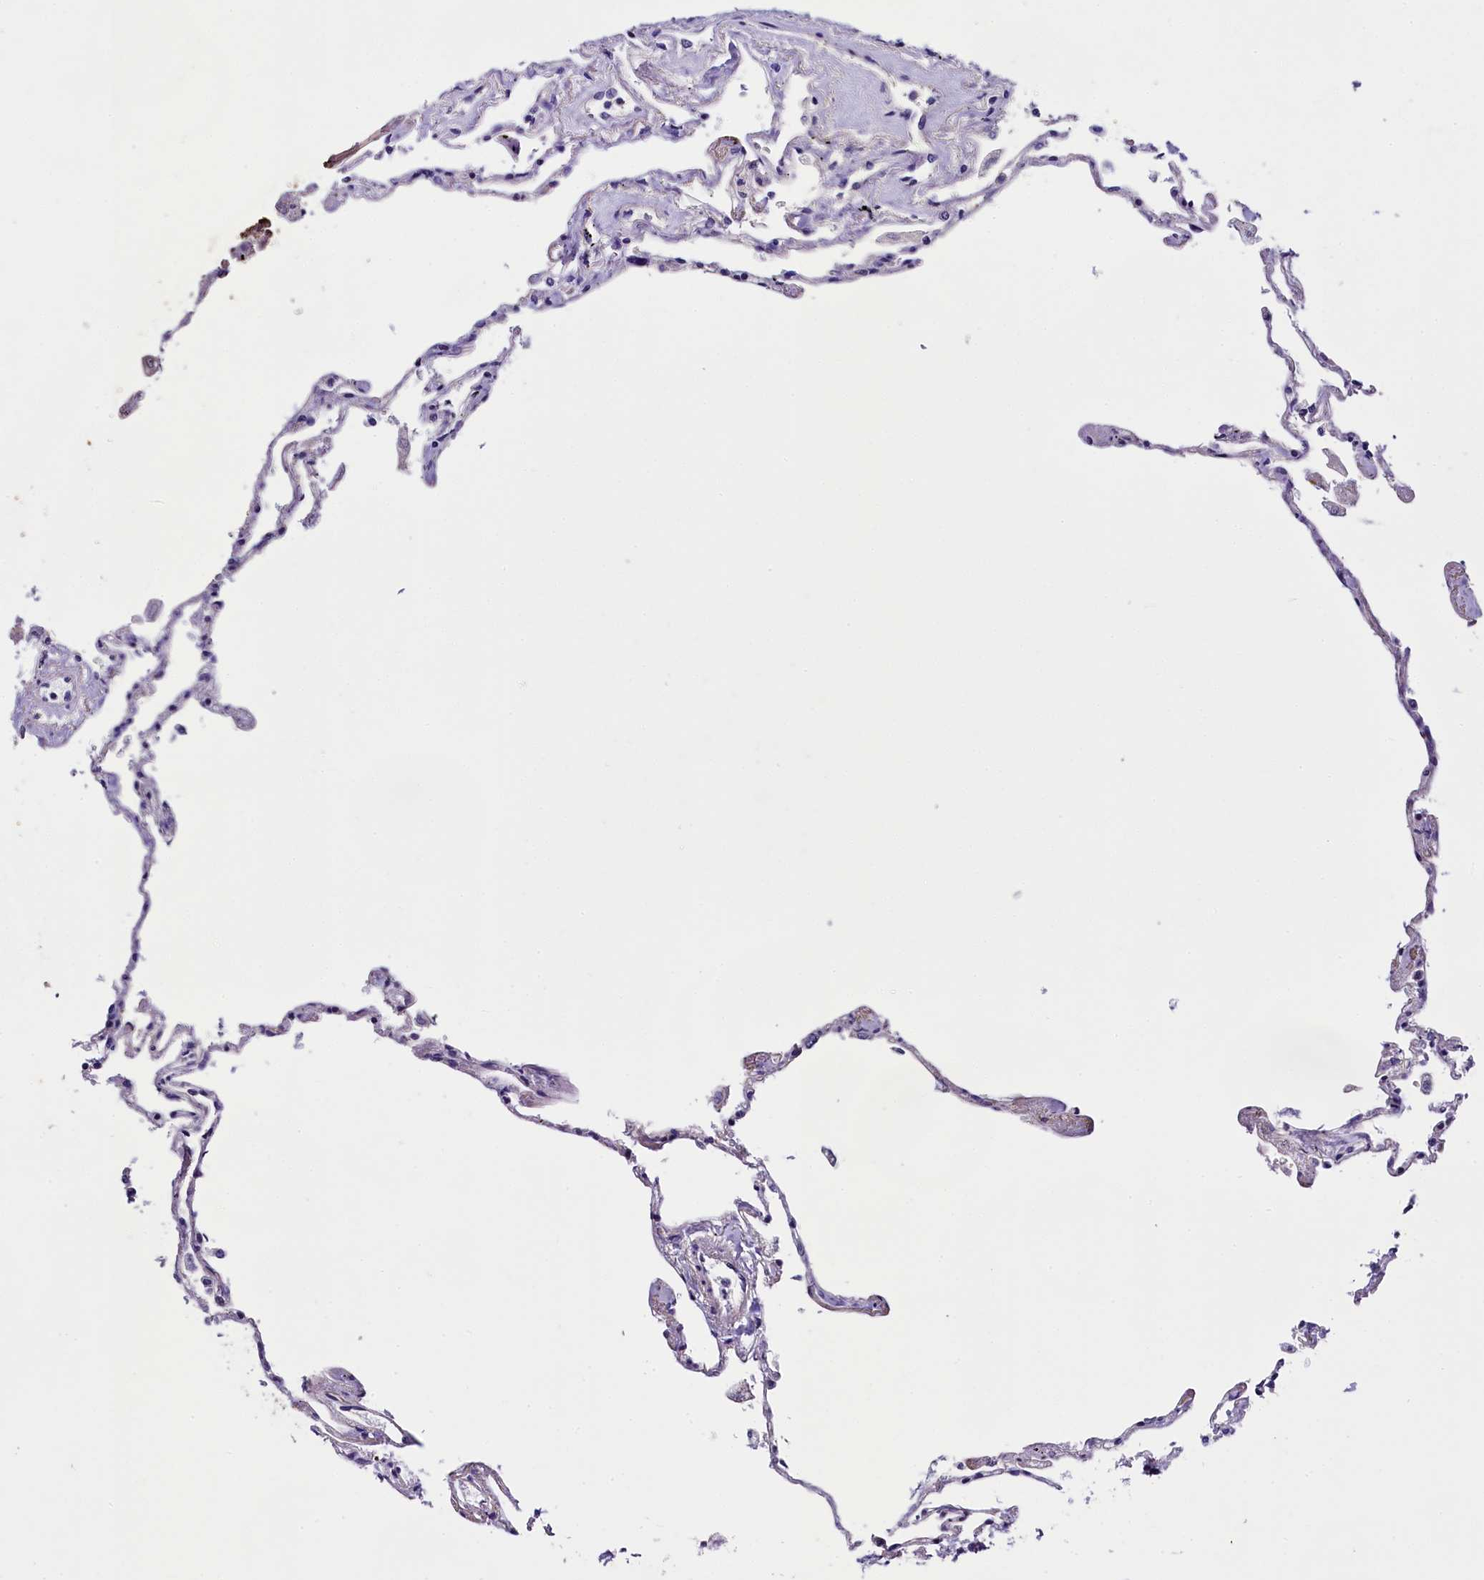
{"staining": {"intensity": "weak", "quantity": "<25%", "location": "nuclear"}, "tissue": "lung", "cell_type": "Alveolar cells", "image_type": "normal", "snomed": [{"axis": "morphology", "description": "Normal tissue, NOS"}, {"axis": "topography", "description": "Lung"}], "caption": "Photomicrograph shows no protein positivity in alveolar cells of normal lung.", "gene": "SP4", "patient": {"sex": "female", "age": 67}}